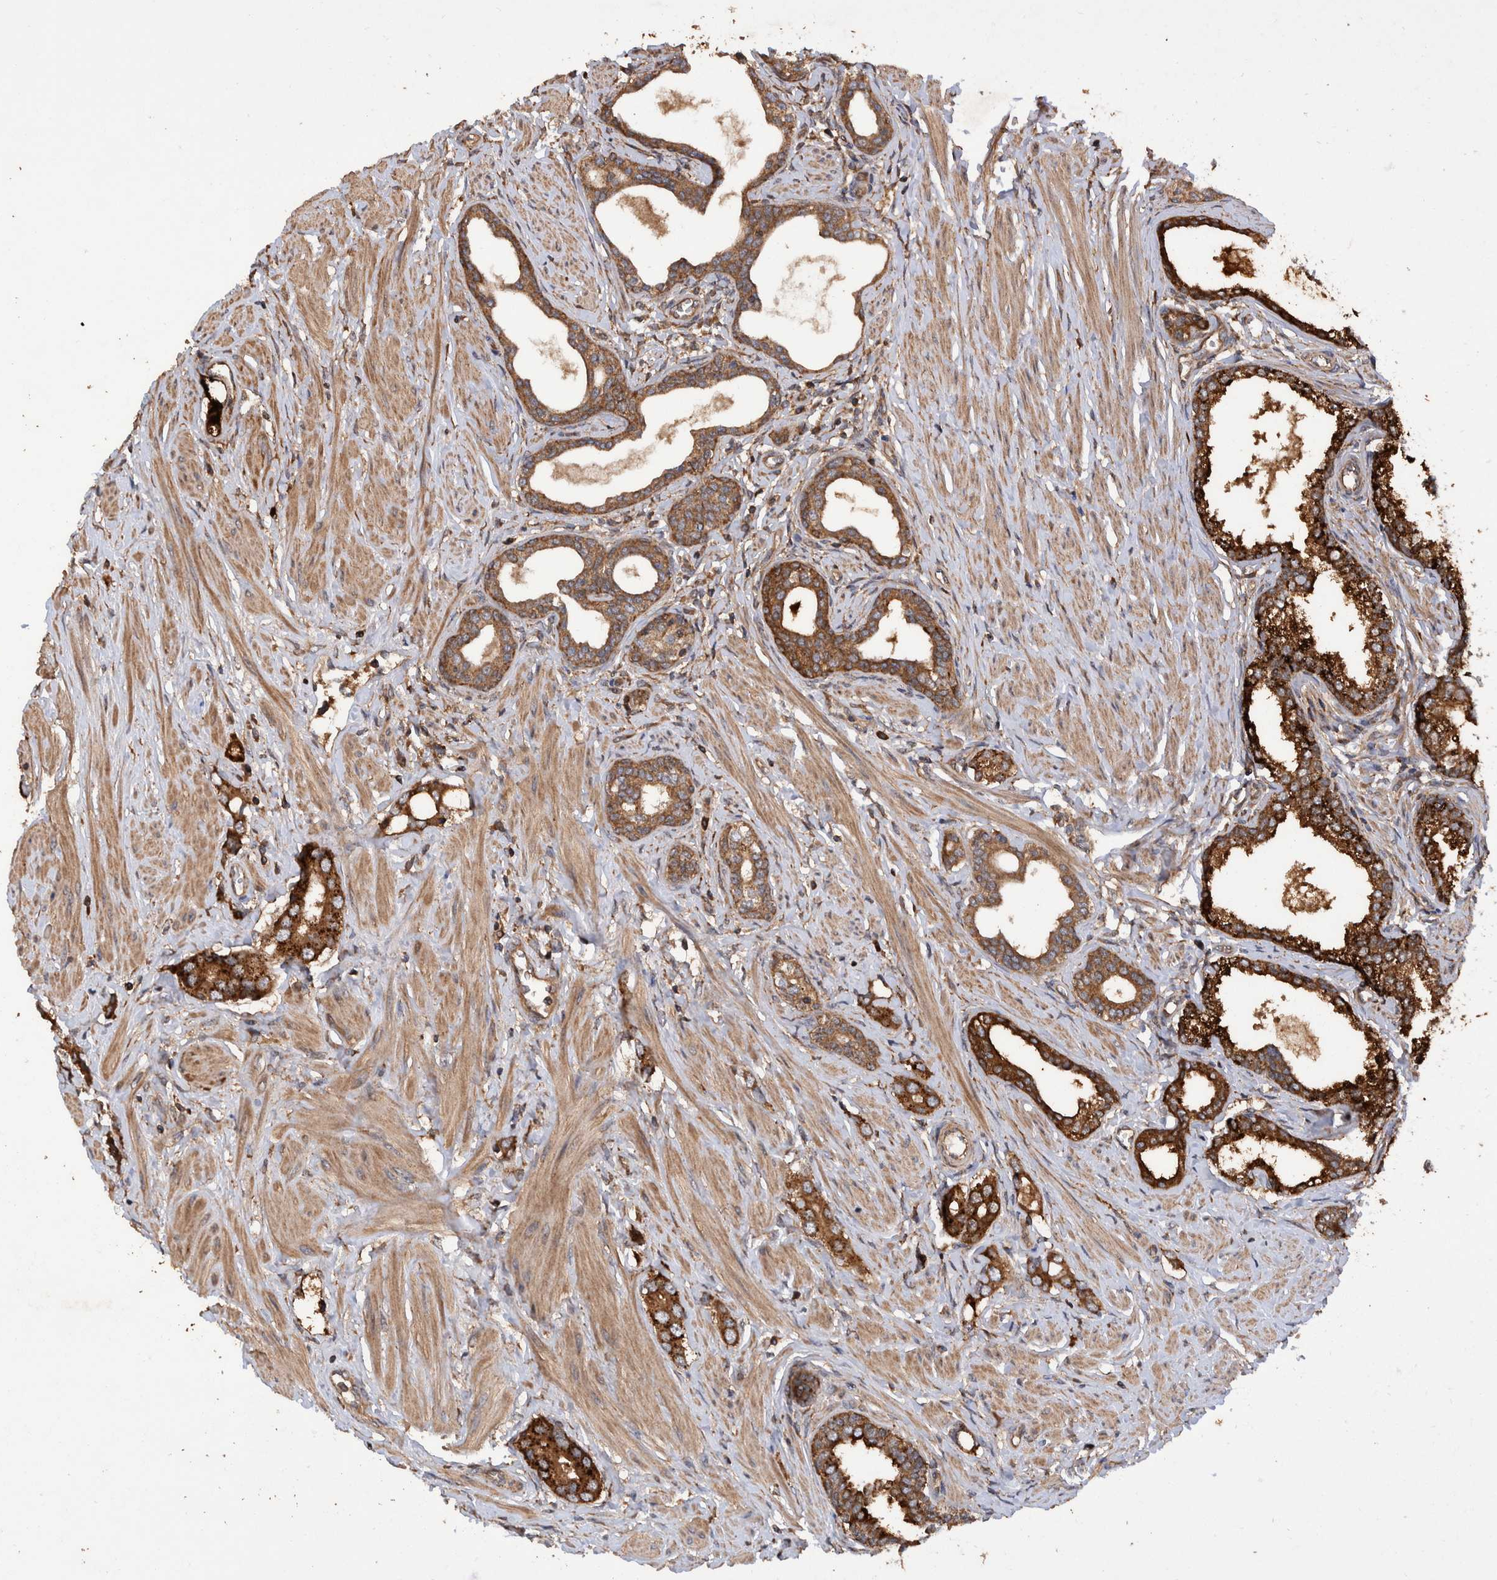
{"staining": {"intensity": "strong", "quantity": ">75%", "location": "cytoplasmic/membranous"}, "tissue": "prostate cancer", "cell_type": "Tumor cells", "image_type": "cancer", "snomed": [{"axis": "morphology", "description": "Adenocarcinoma, High grade"}, {"axis": "topography", "description": "Prostate"}], "caption": "IHC of human adenocarcinoma (high-grade) (prostate) displays high levels of strong cytoplasmic/membranous staining in about >75% of tumor cells.", "gene": "VBP1", "patient": {"sex": "male", "age": 52}}